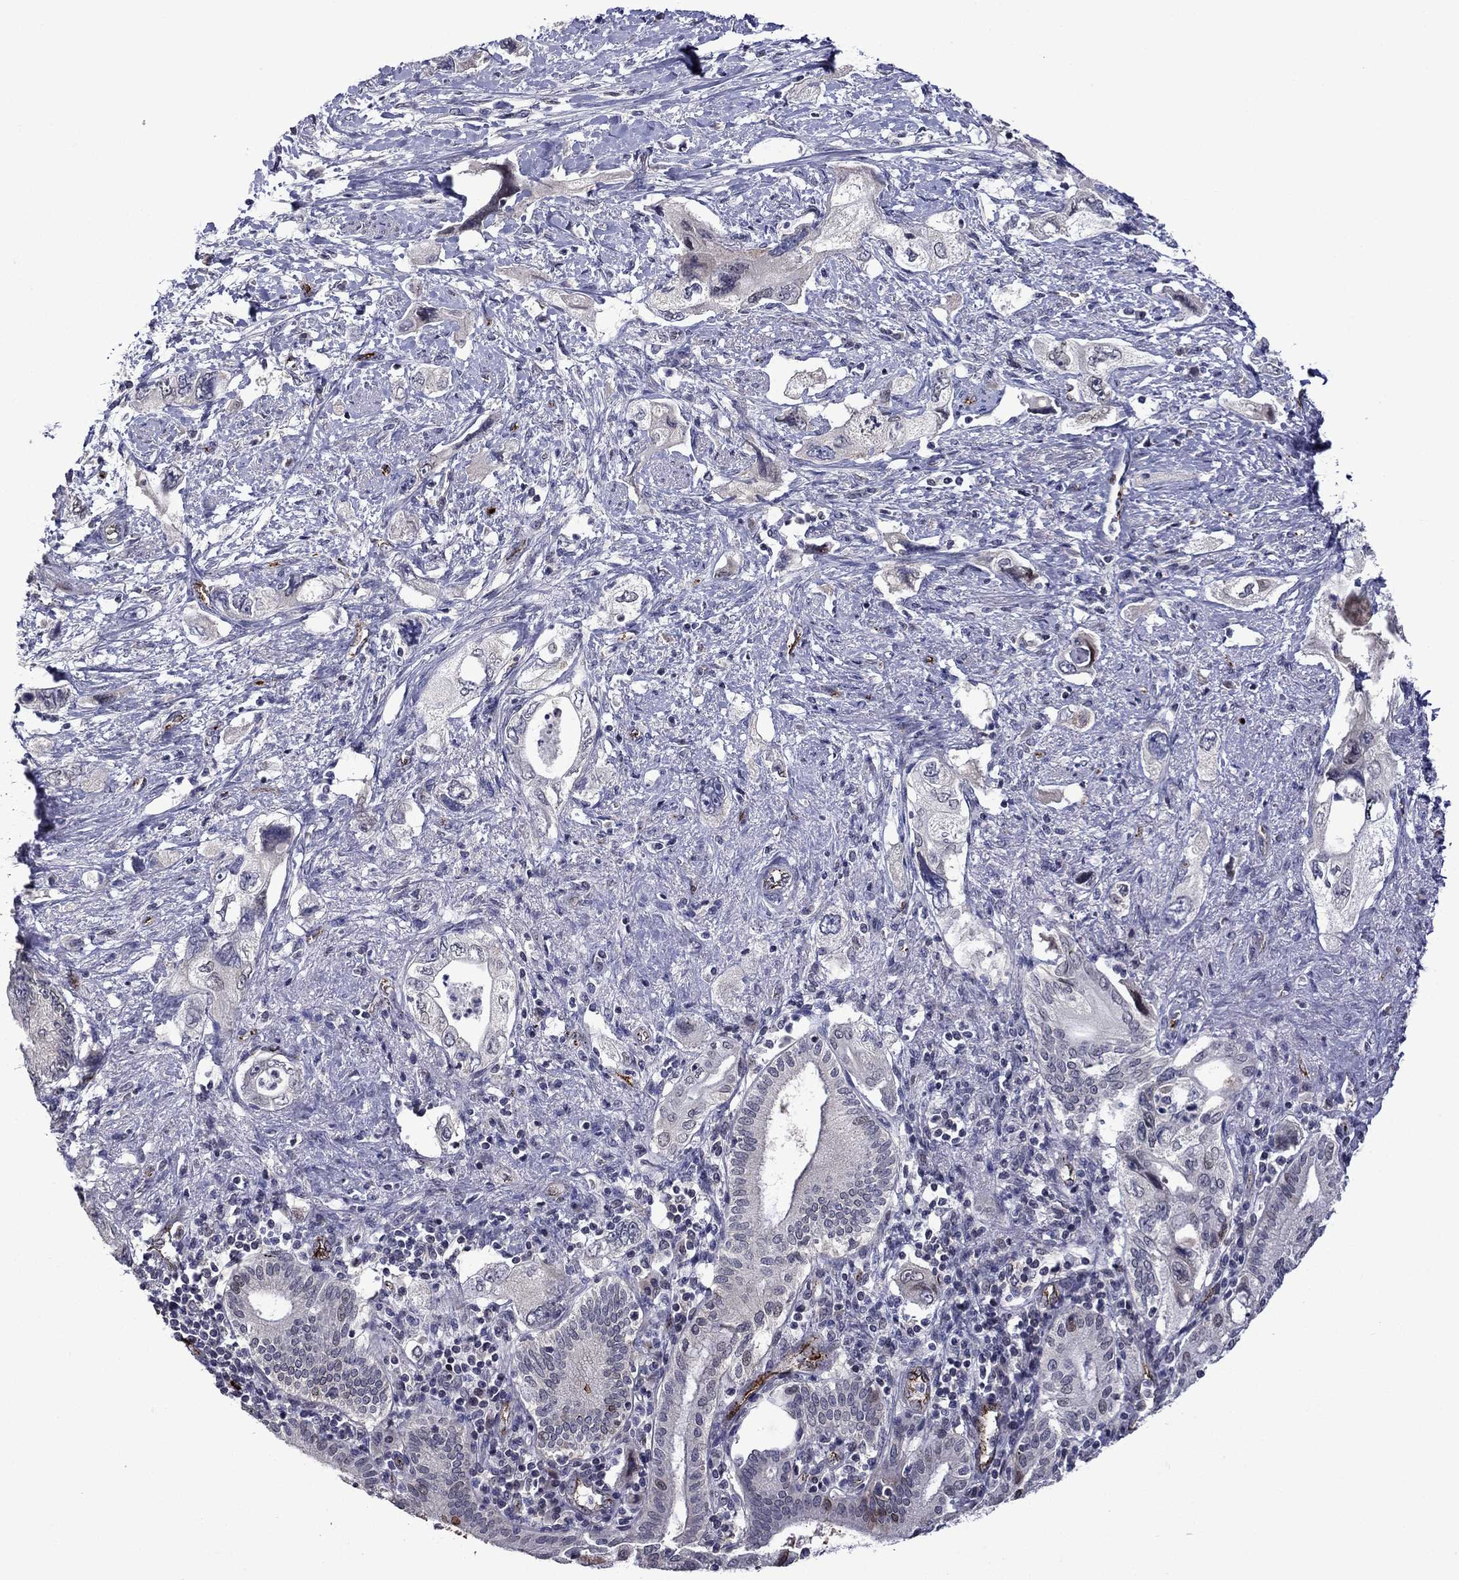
{"staining": {"intensity": "negative", "quantity": "none", "location": "none"}, "tissue": "pancreatic cancer", "cell_type": "Tumor cells", "image_type": "cancer", "snomed": [{"axis": "morphology", "description": "Adenocarcinoma, NOS"}, {"axis": "topography", "description": "Pancreas"}], "caption": "Photomicrograph shows no significant protein expression in tumor cells of pancreatic cancer.", "gene": "SLITRK1", "patient": {"sex": "female", "age": 73}}